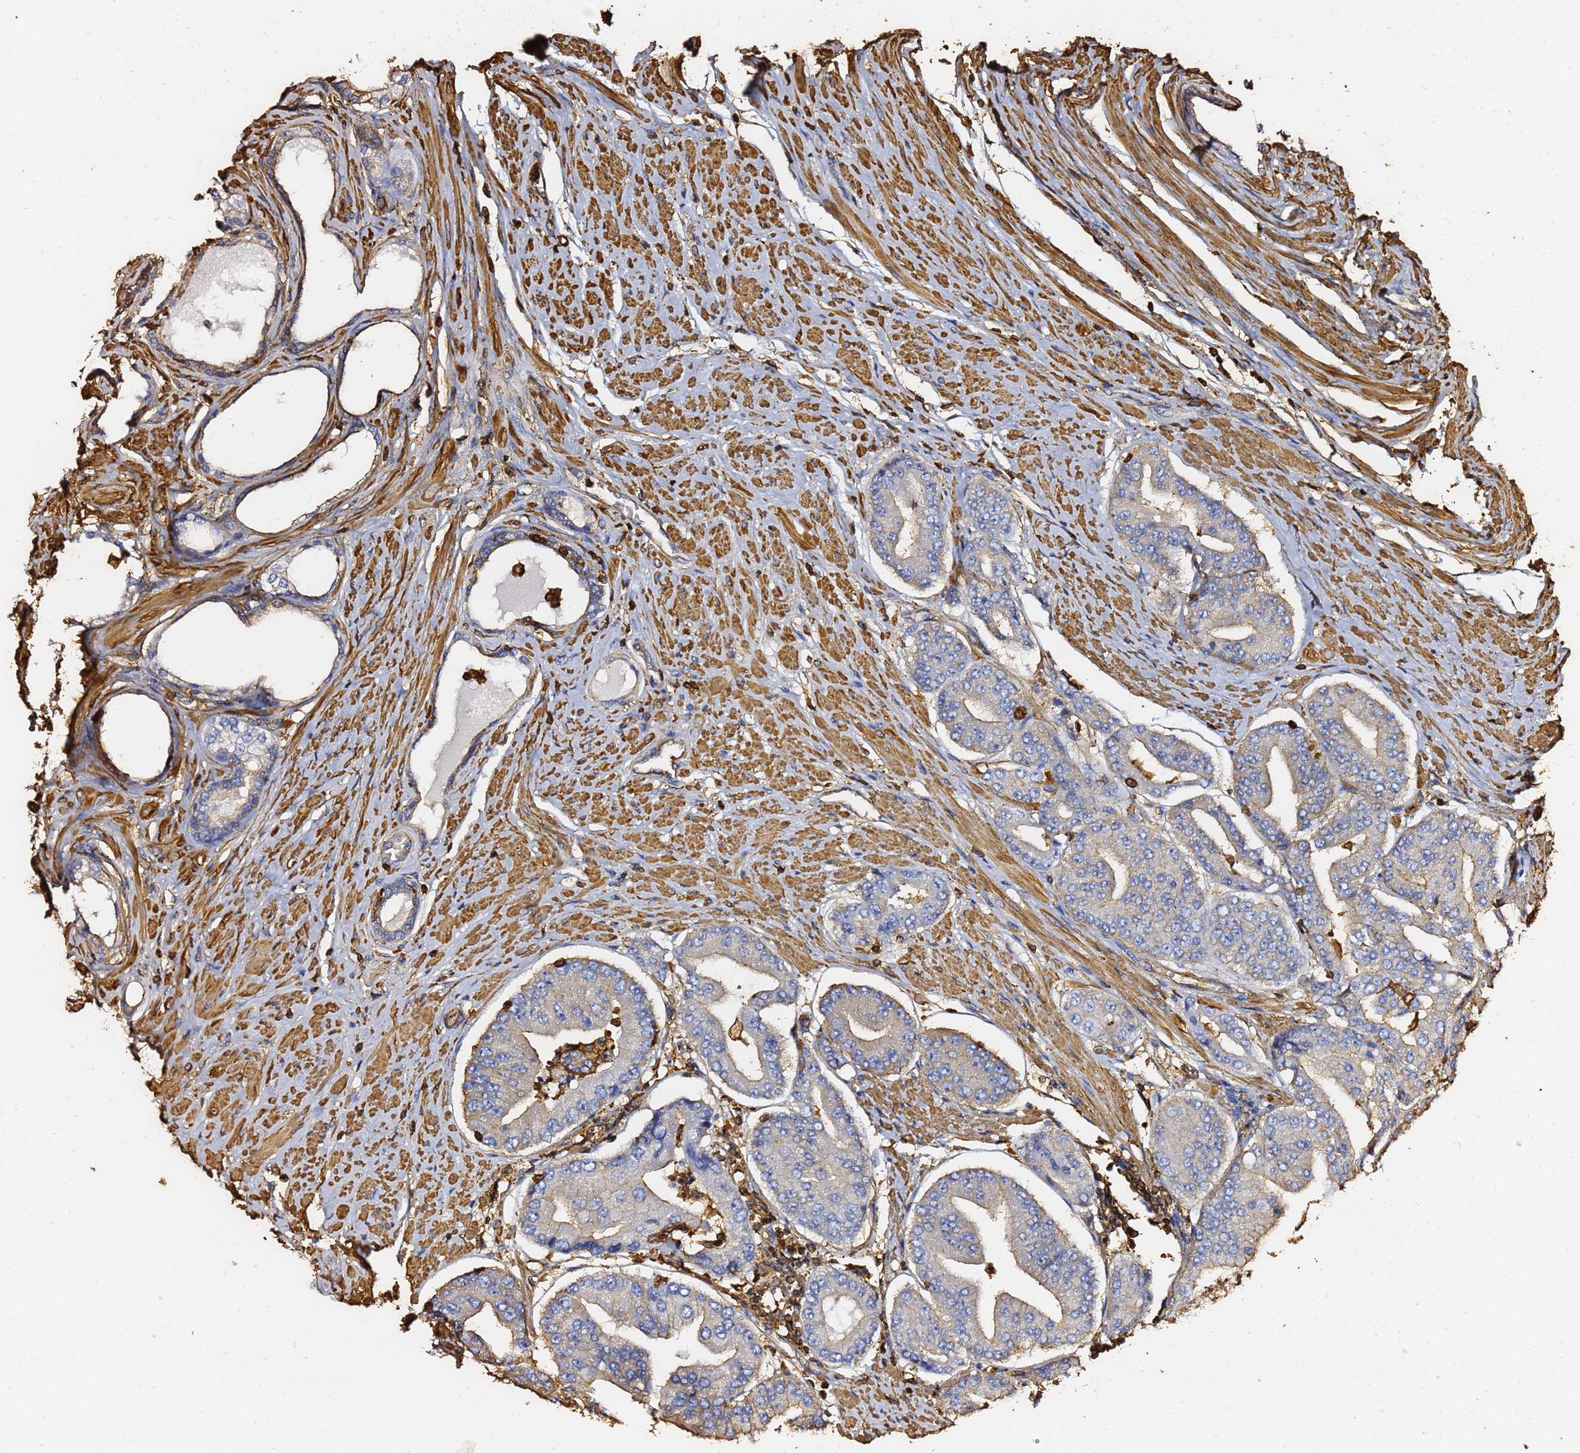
{"staining": {"intensity": "moderate", "quantity": "25%-75%", "location": "cytoplasmic/membranous"}, "tissue": "prostate cancer", "cell_type": "Tumor cells", "image_type": "cancer", "snomed": [{"axis": "morphology", "description": "Adenocarcinoma, High grade"}, {"axis": "topography", "description": "Prostate"}], "caption": "DAB immunohistochemical staining of human adenocarcinoma (high-grade) (prostate) reveals moderate cytoplasmic/membranous protein positivity in approximately 25%-75% of tumor cells. (Stains: DAB in brown, nuclei in blue, Microscopy: brightfield microscopy at high magnification).", "gene": "ACTB", "patient": {"sex": "male", "age": 63}}